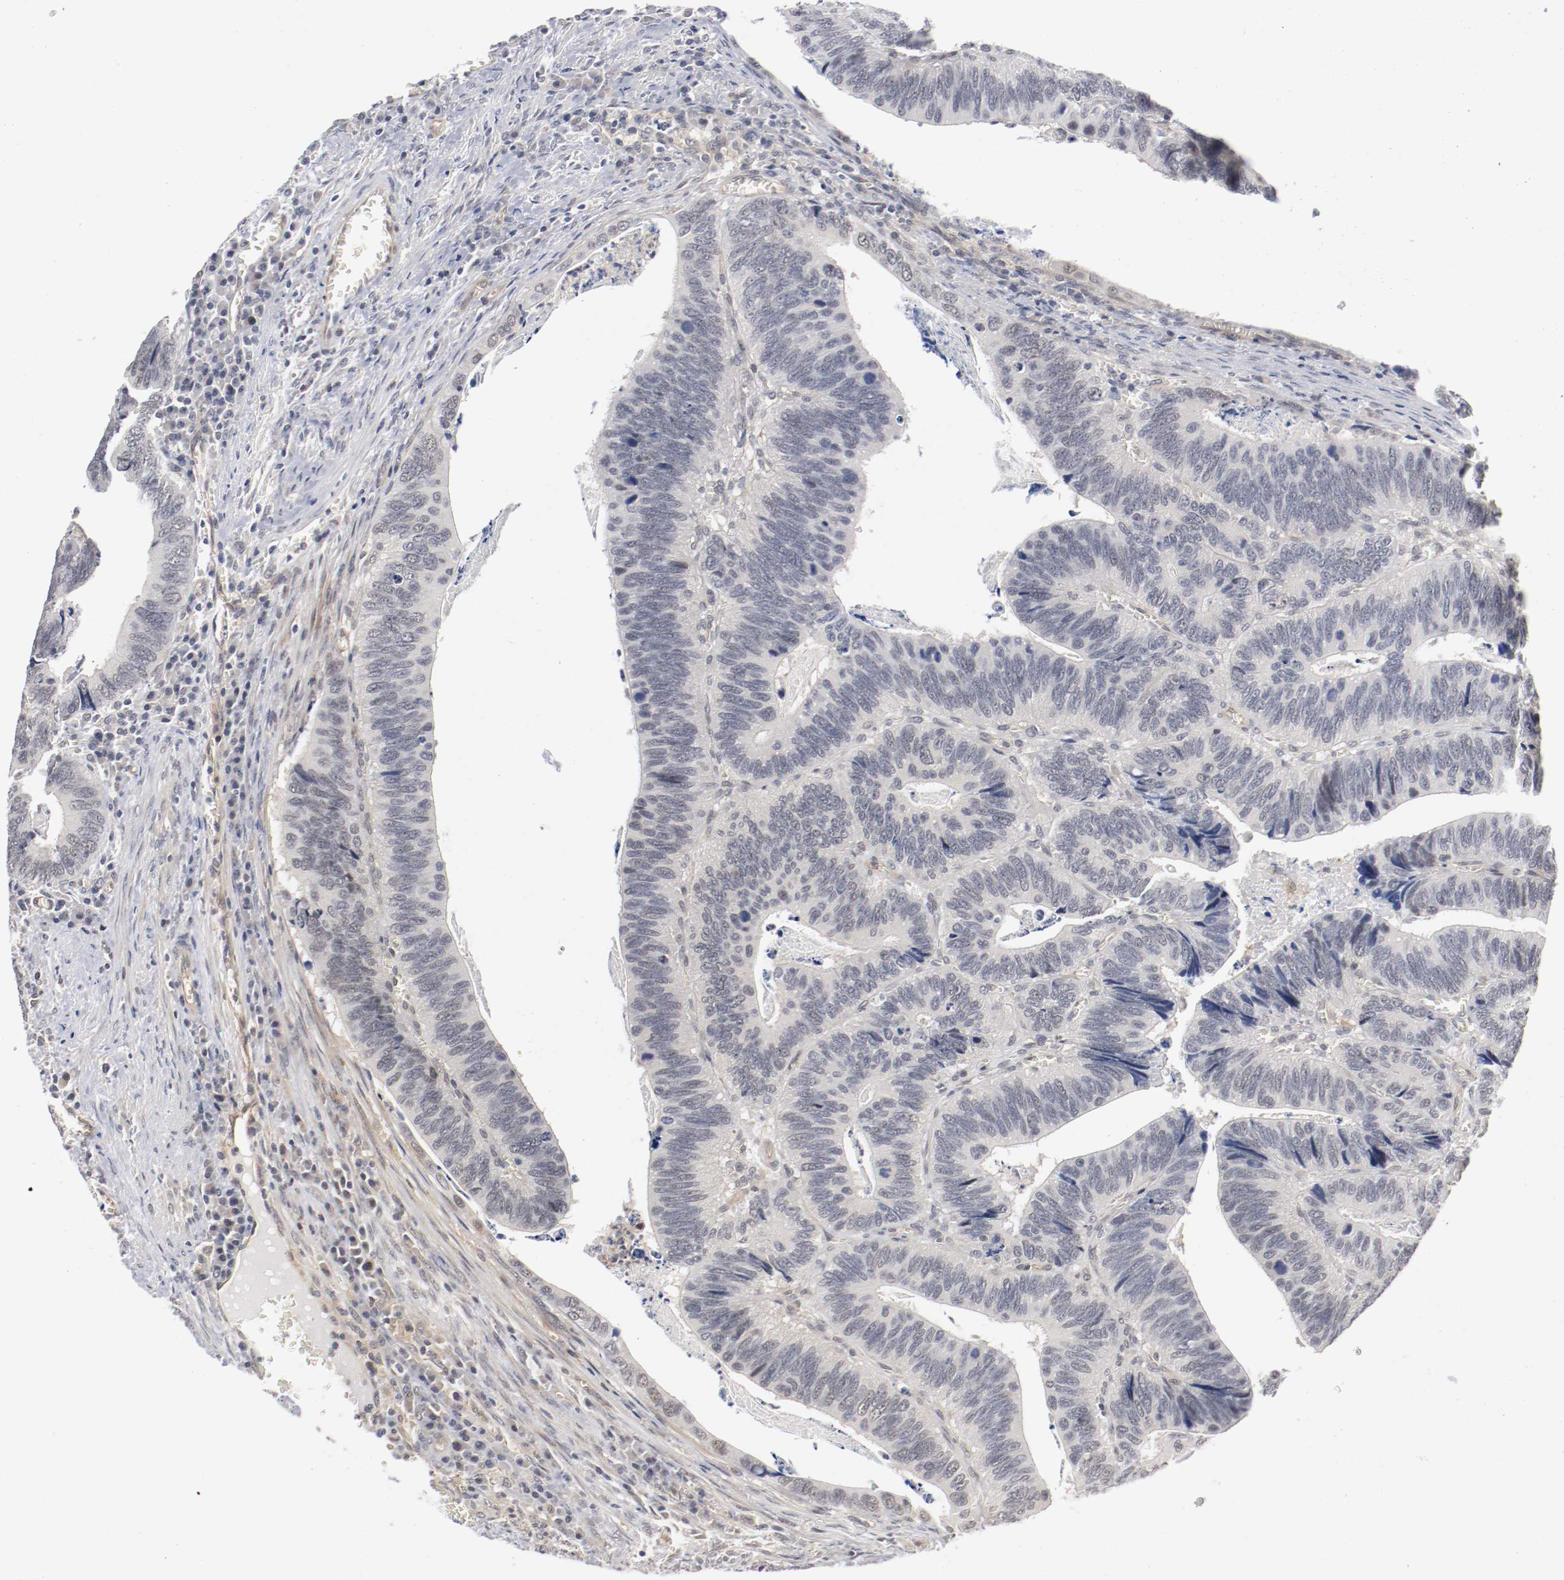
{"staining": {"intensity": "weak", "quantity": "<25%", "location": "cytoplasmic/membranous,nuclear"}, "tissue": "colorectal cancer", "cell_type": "Tumor cells", "image_type": "cancer", "snomed": [{"axis": "morphology", "description": "Adenocarcinoma, NOS"}, {"axis": "topography", "description": "Colon"}], "caption": "The IHC micrograph has no significant staining in tumor cells of colorectal cancer tissue.", "gene": "RBM23", "patient": {"sex": "male", "age": 72}}